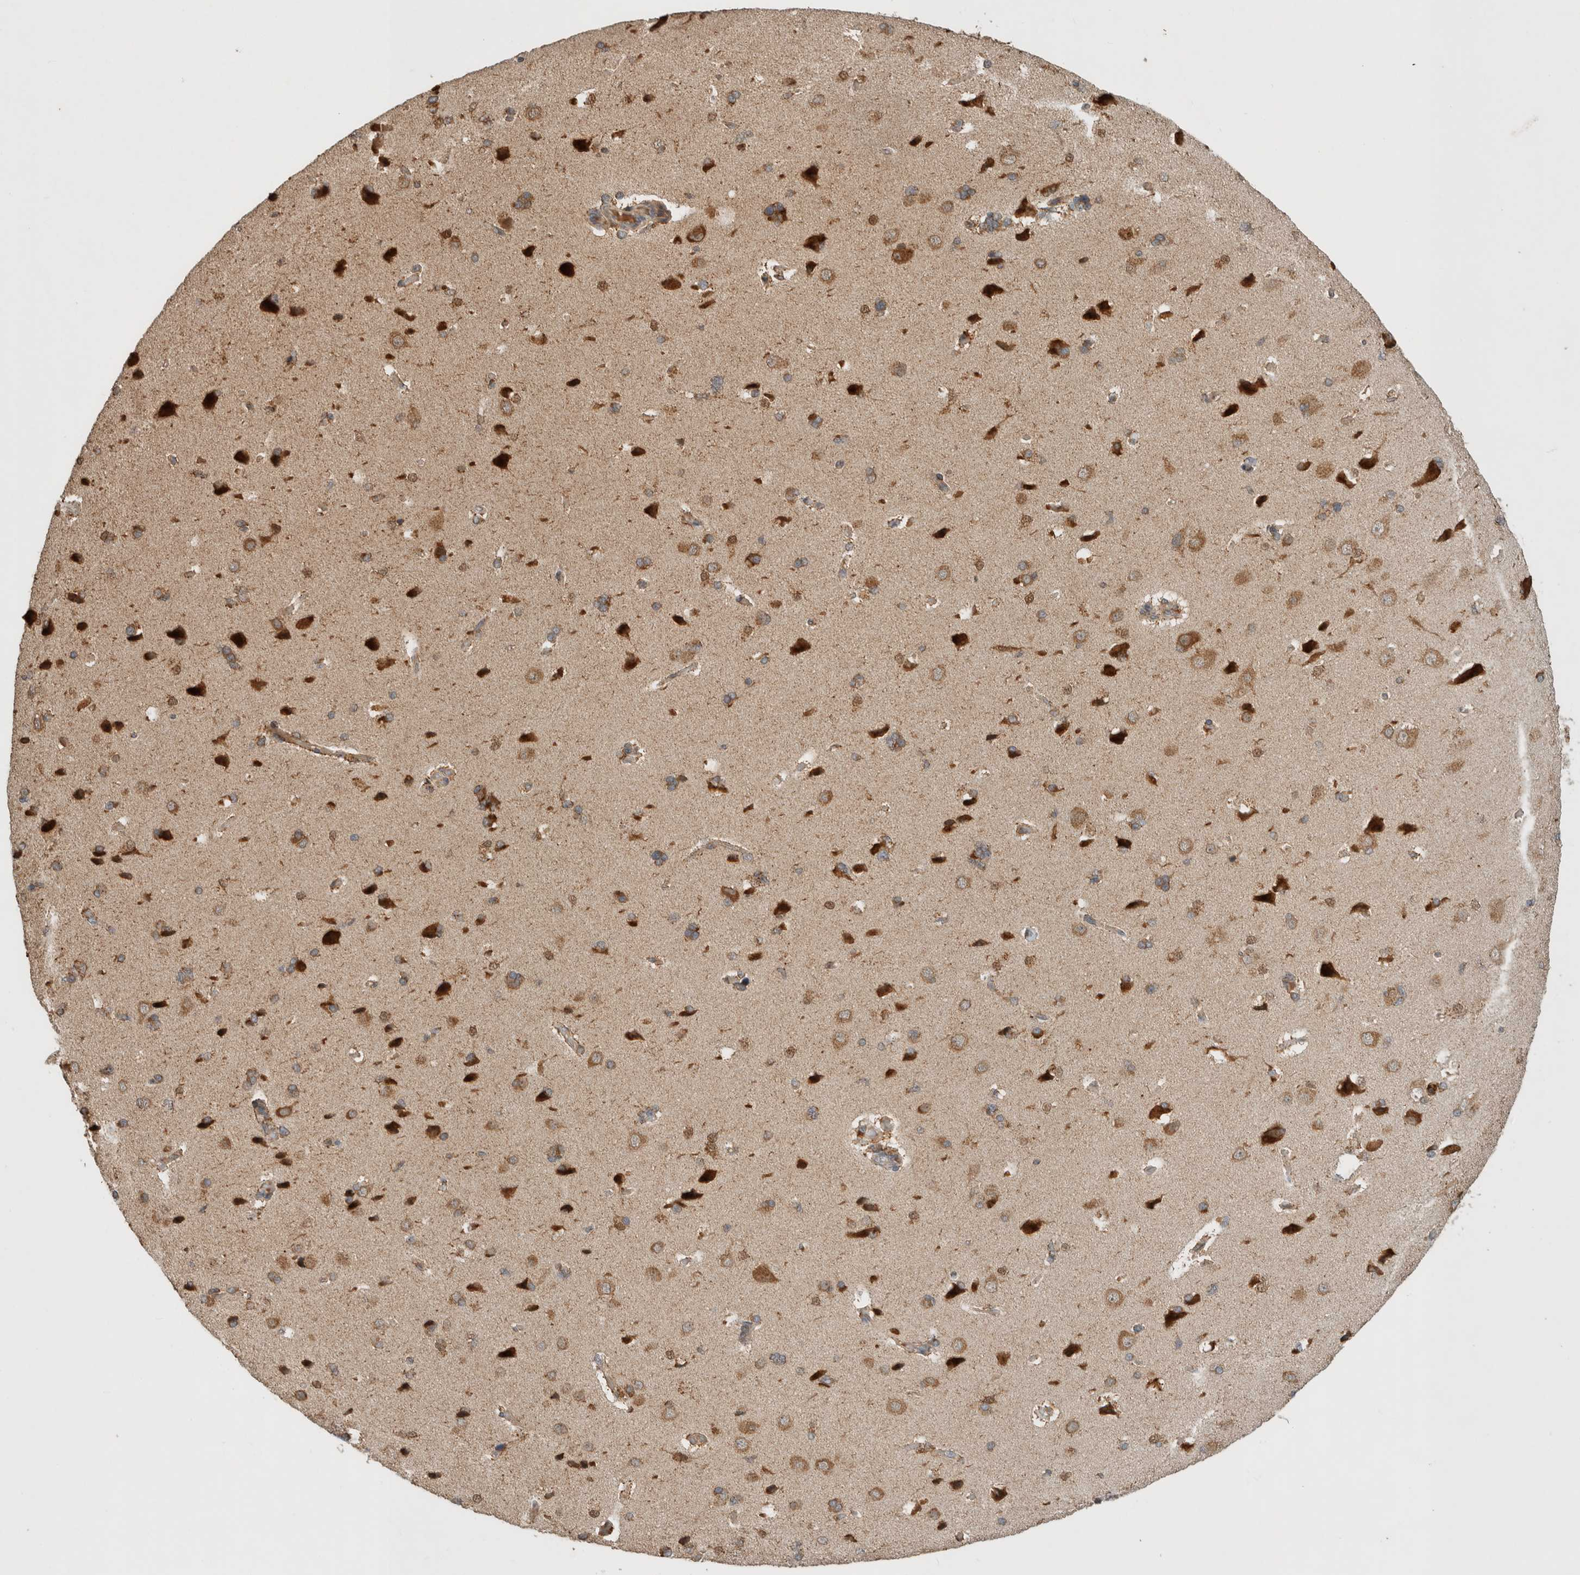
{"staining": {"intensity": "weak", "quantity": ">75%", "location": "cytoplasmic/membranous"}, "tissue": "cerebral cortex", "cell_type": "Endothelial cells", "image_type": "normal", "snomed": [{"axis": "morphology", "description": "Normal tissue, NOS"}, {"axis": "topography", "description": "Cerebral cortex"}], "caption": "Protein analysis of benign cerebral cortex exhibits weak cytoplasmic/membranous positivity in about >75% of endothelial cells. (brown staining indicates protein expression, while blue staining denotes nuclei).", "gene": "EIF2B3", "patient": {"sex": "male", "age": 62}}